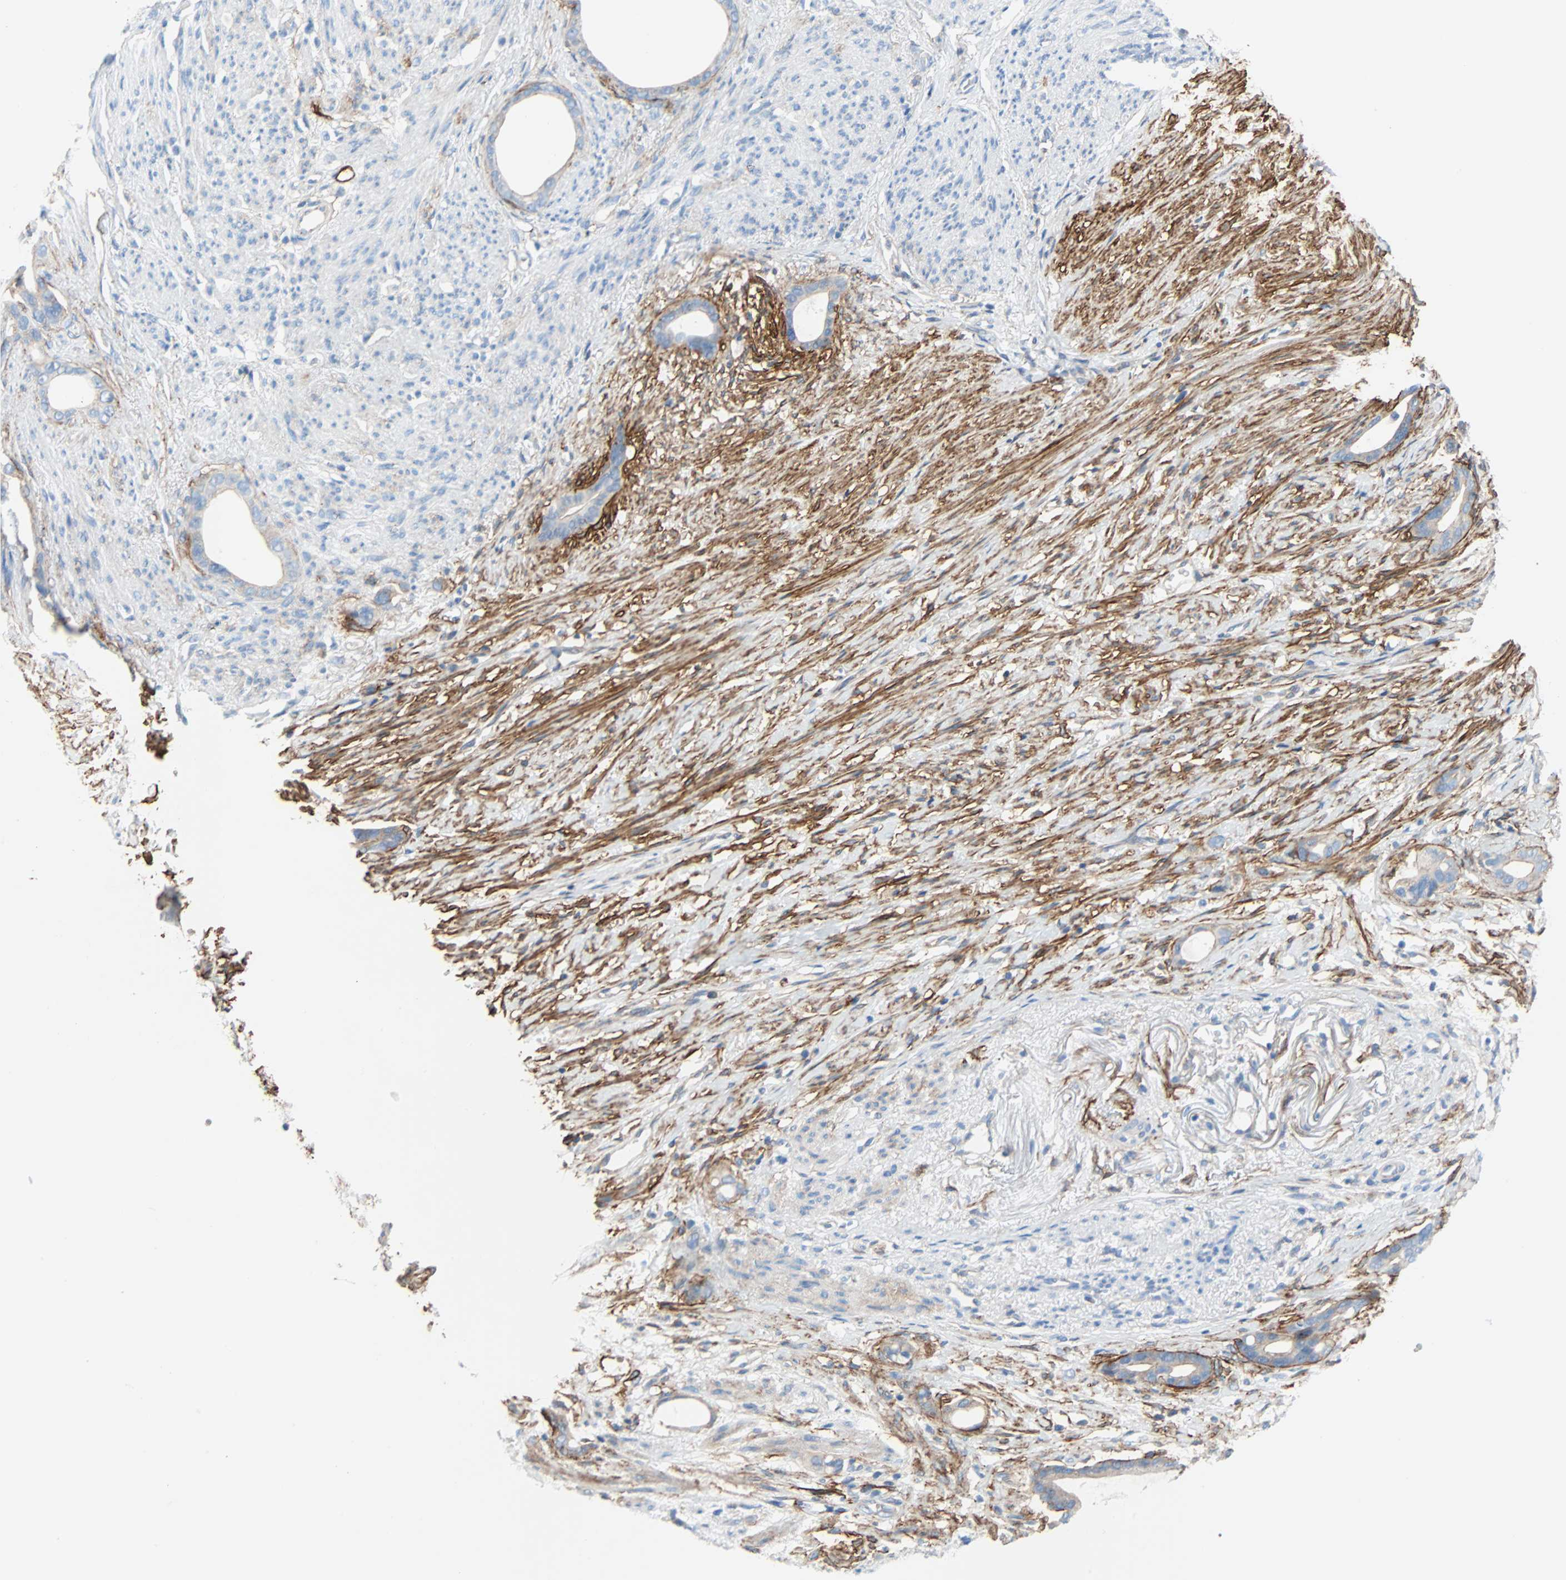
{"staining": {"intensity": "weak", "quantity": "<25%", "location": "cytoplasmic/membranous"}, "tissue": "stomach cancer", "cell_type": "Tumor cells", "image_type": "cancer", "snomed": [{"axis": "morphology", "description": "Adenocarcinoma, NOS"}, {"axis": "topography", "description": "Stomach"}], "caption": "Immunohistochemistry (IHC) of stomach adenocarcinoma exhibits no positivity in tumor cells. (Stains: DAB IHC with hematoxylin counter stain, Microscopy: brightfield microscopy at high magnification).", "gene": "PDPN", "patient": {"sex": "female", "age": 75}}